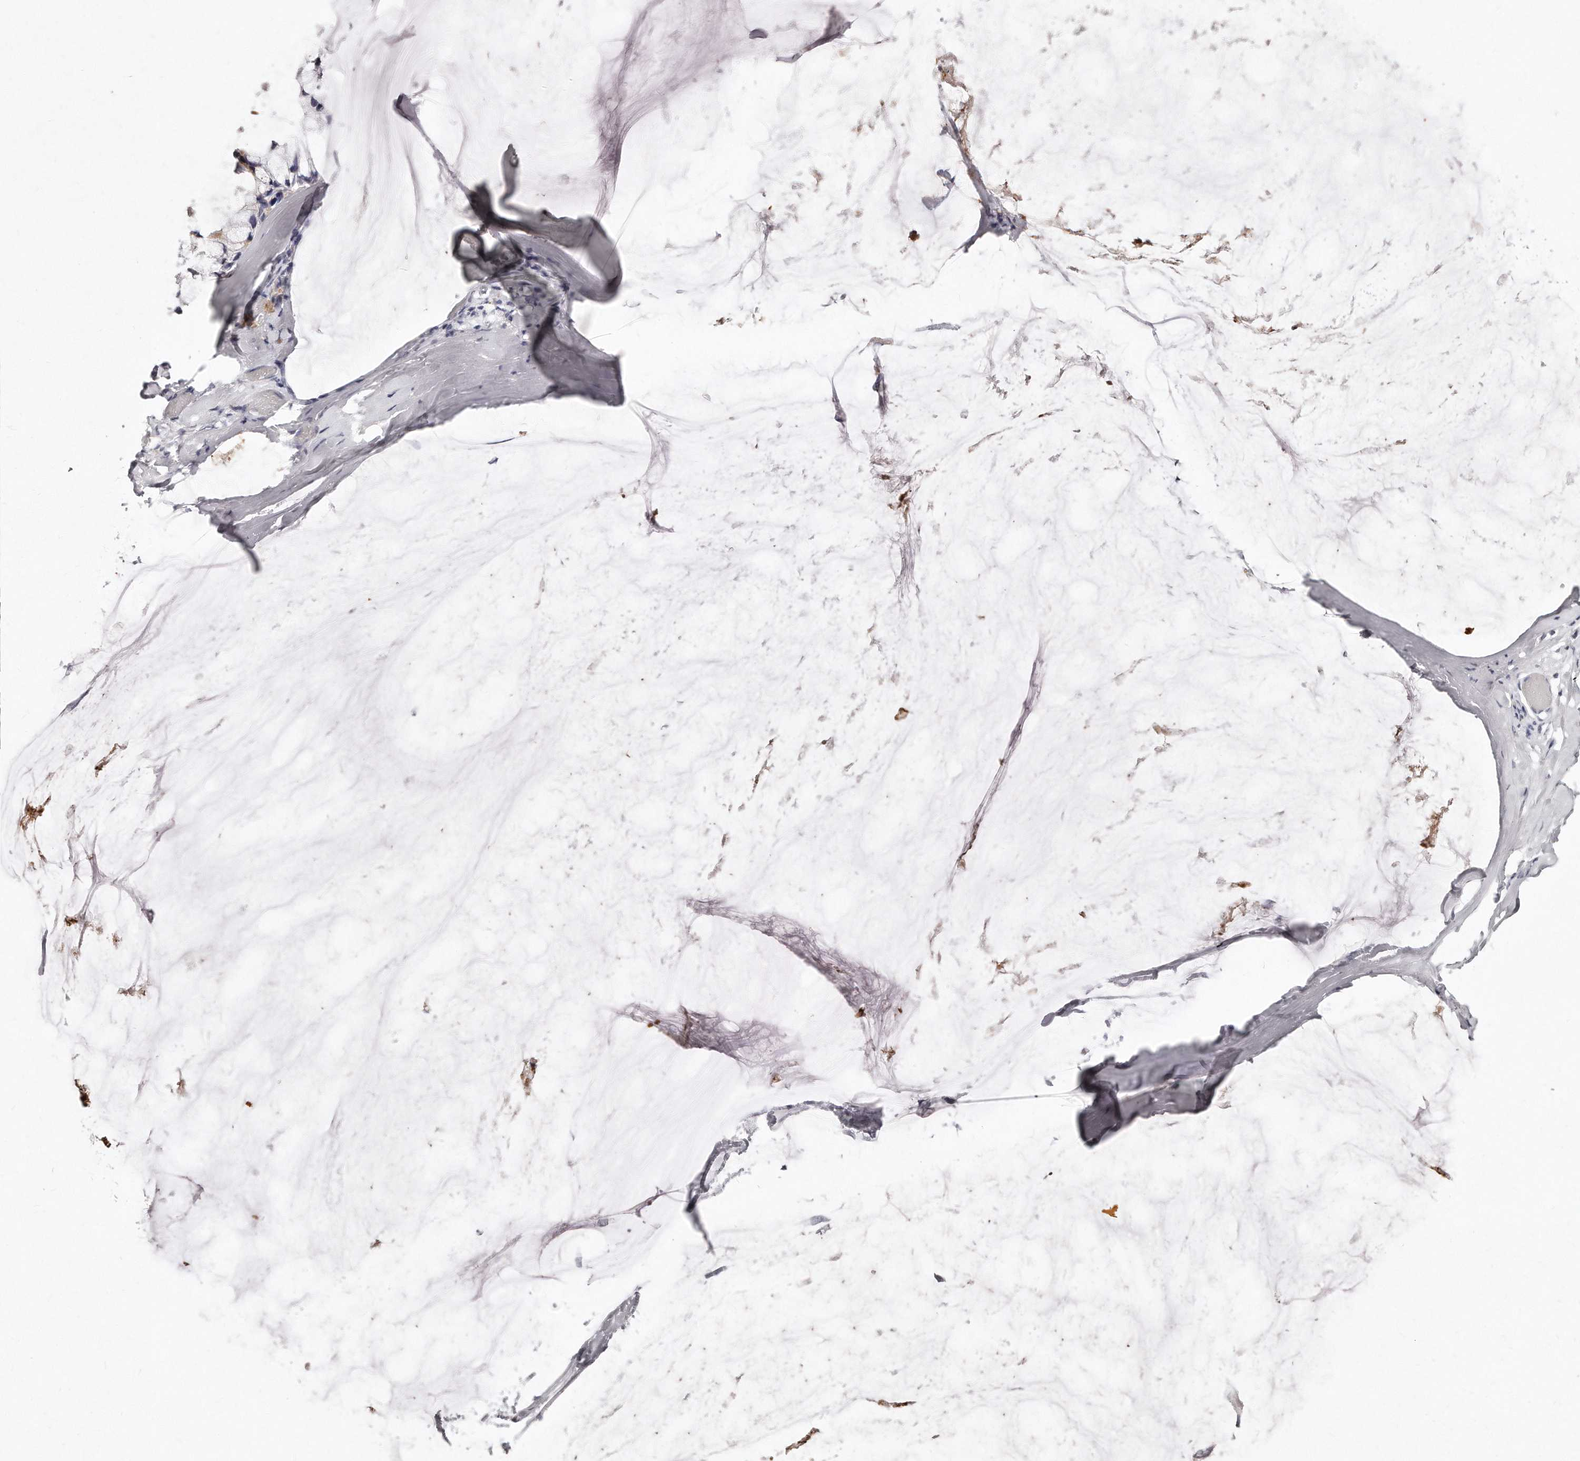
{"staining": {"intensity": "negative", "quantity": "none", "location": "none"}, "tissue": "ovarian cancer", "cell_type": "Tumor cells", "image_type": "cancer", "snomed": [{"axis": "morphology", "description": "Cystadenocarcinoma, mucinous, NOS"}, {"axis": "topography", "description": "Ovary"}], "caption": "Tumor cells are negative for brown protein staining in ovarian cancer.", "gene": "GDA", "patient": {"sex": "female", "age": 39}}